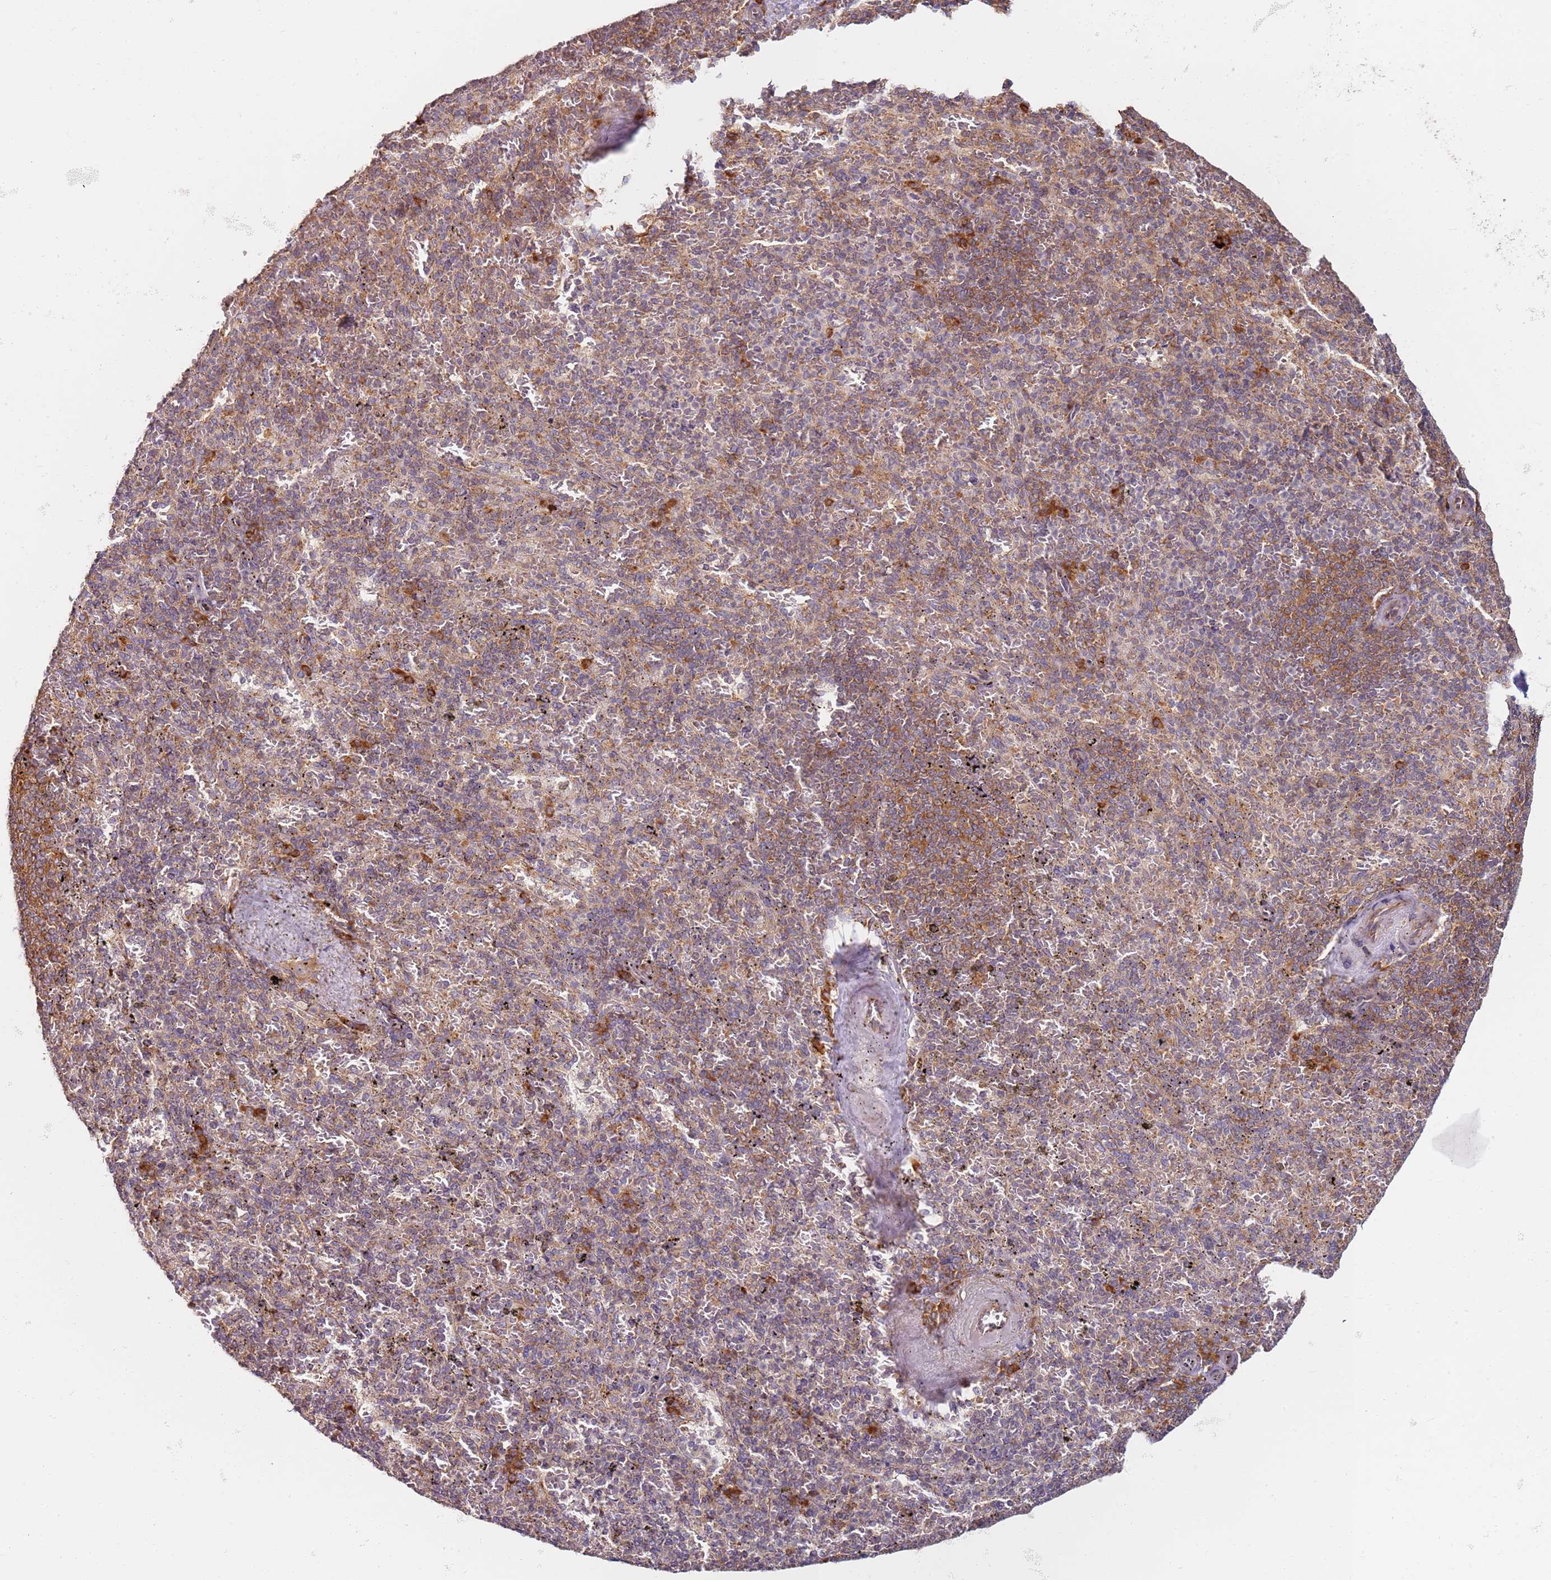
{"staining": {"intensity": "moderate", "quantity": "<25%", "location": "cytoplasmic/membranous"}, "tissue": "spleen", "cell_type": "Cells in red pulp", "image_type": "normal", "snomed": [{"axis": "morphology", "description": "Normal tissue, NOS"}, {"axis": "topography", "description": "Spleen"}], "caption": "The micrograph demonstrates staining of unremarkable spleen, revealing moderate cytoplasmic/membranous protein expression (brown color) within cells in red pulp. The protein is stained brown, and the nuclei are stained in blue (DAB (3,3'-diaminobenzidine) IHC with brightfield microscopy, high magnification).", "gene": "RPS3A", "patient": {"sex": "male", "age": 82}}